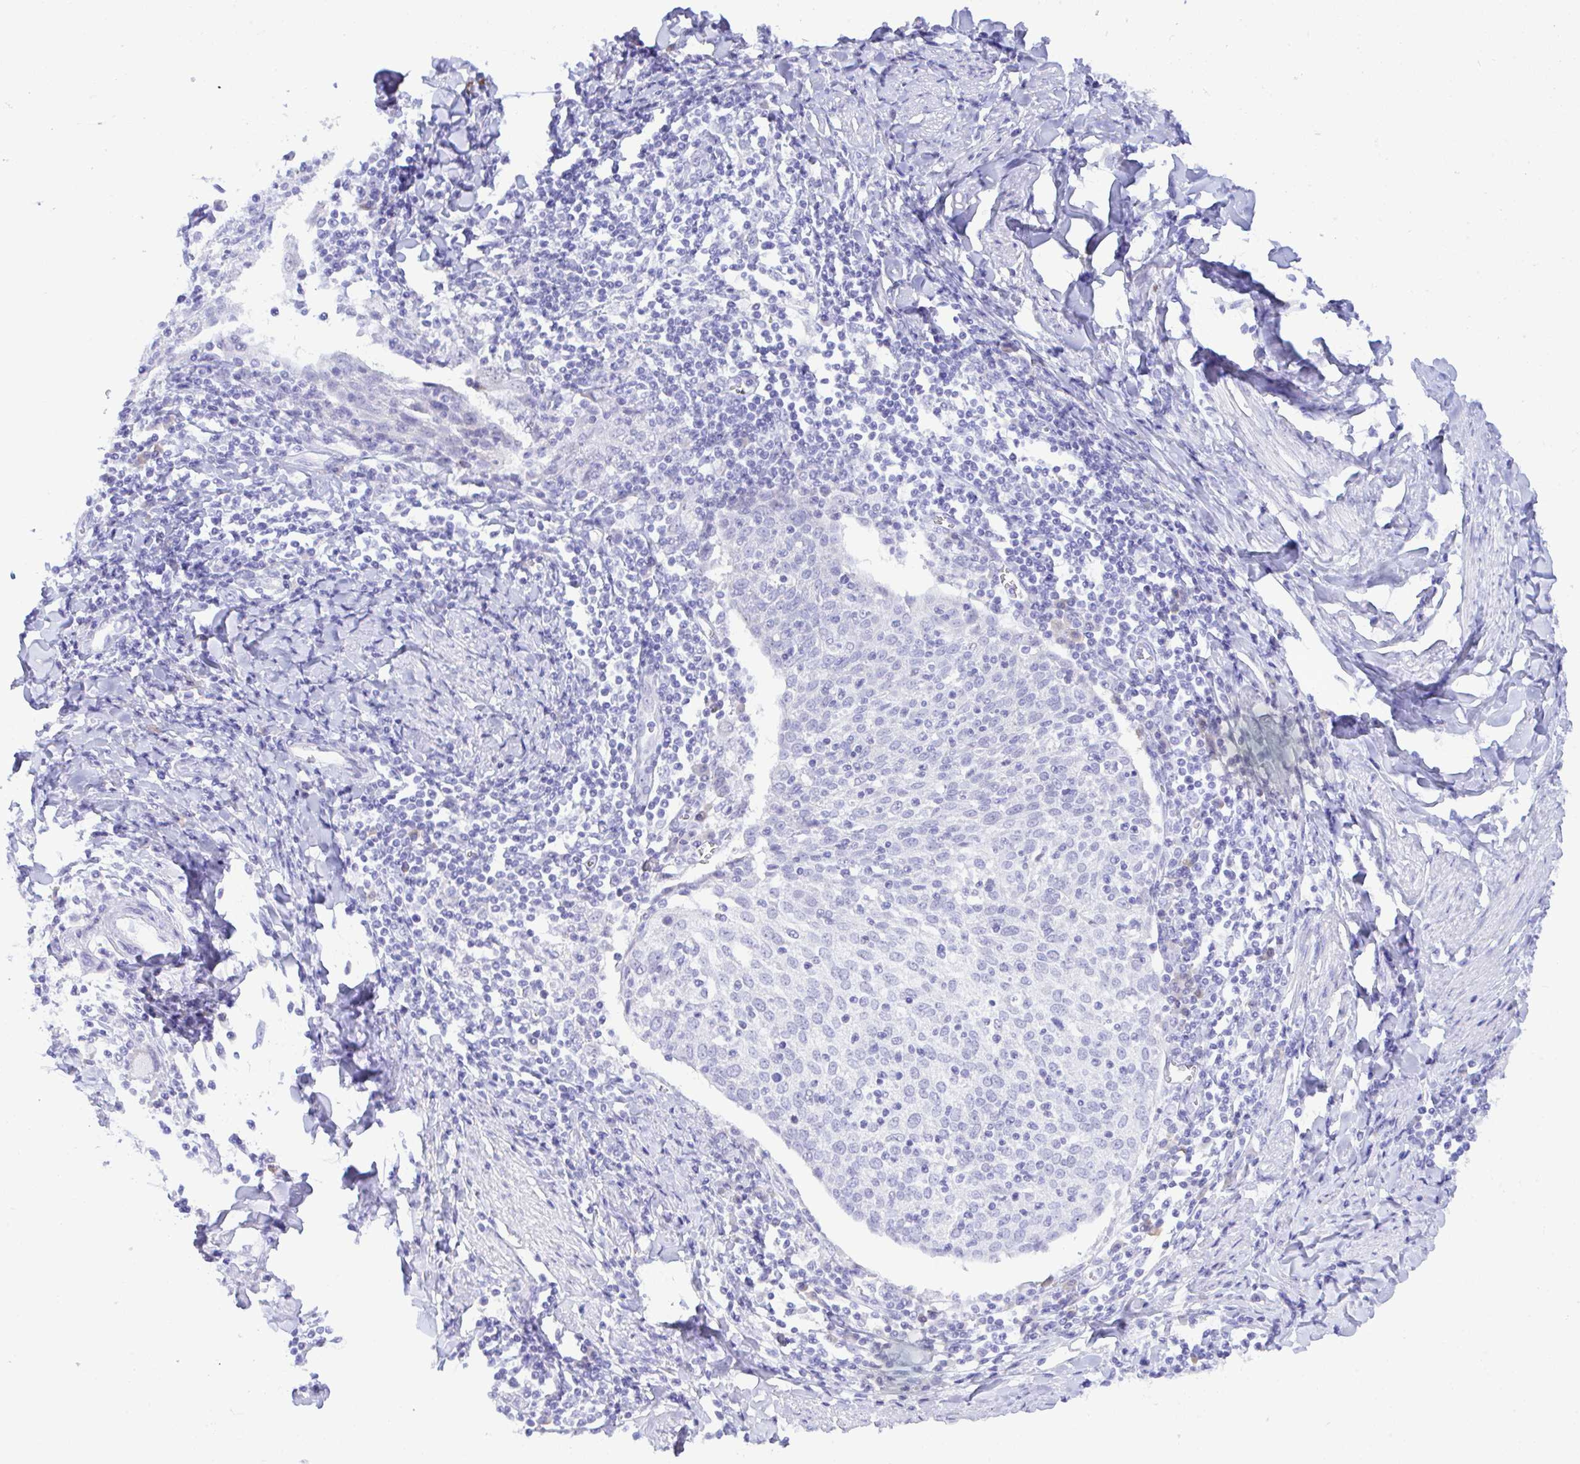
{"staining": {"intensity": "negative", "quantity": "none", "location": "none"}, "tissue": "cervical cancer", "cell_type": "Tumor cells", "image_type": "cancer", "snomed": [{"axis": "morphology", "description": "Squamous cell carcinoma, NOS"}, {"axis": "topography", "description": "Cervix"}], "caption": "Human cervical cancer (squamous cell carcinoma) stained for a protein using immunohistochemistry demonstrates no expression in tumor cells.", "gene": "SEL1L2", "patient": {"sex": "female", "age": 52}}